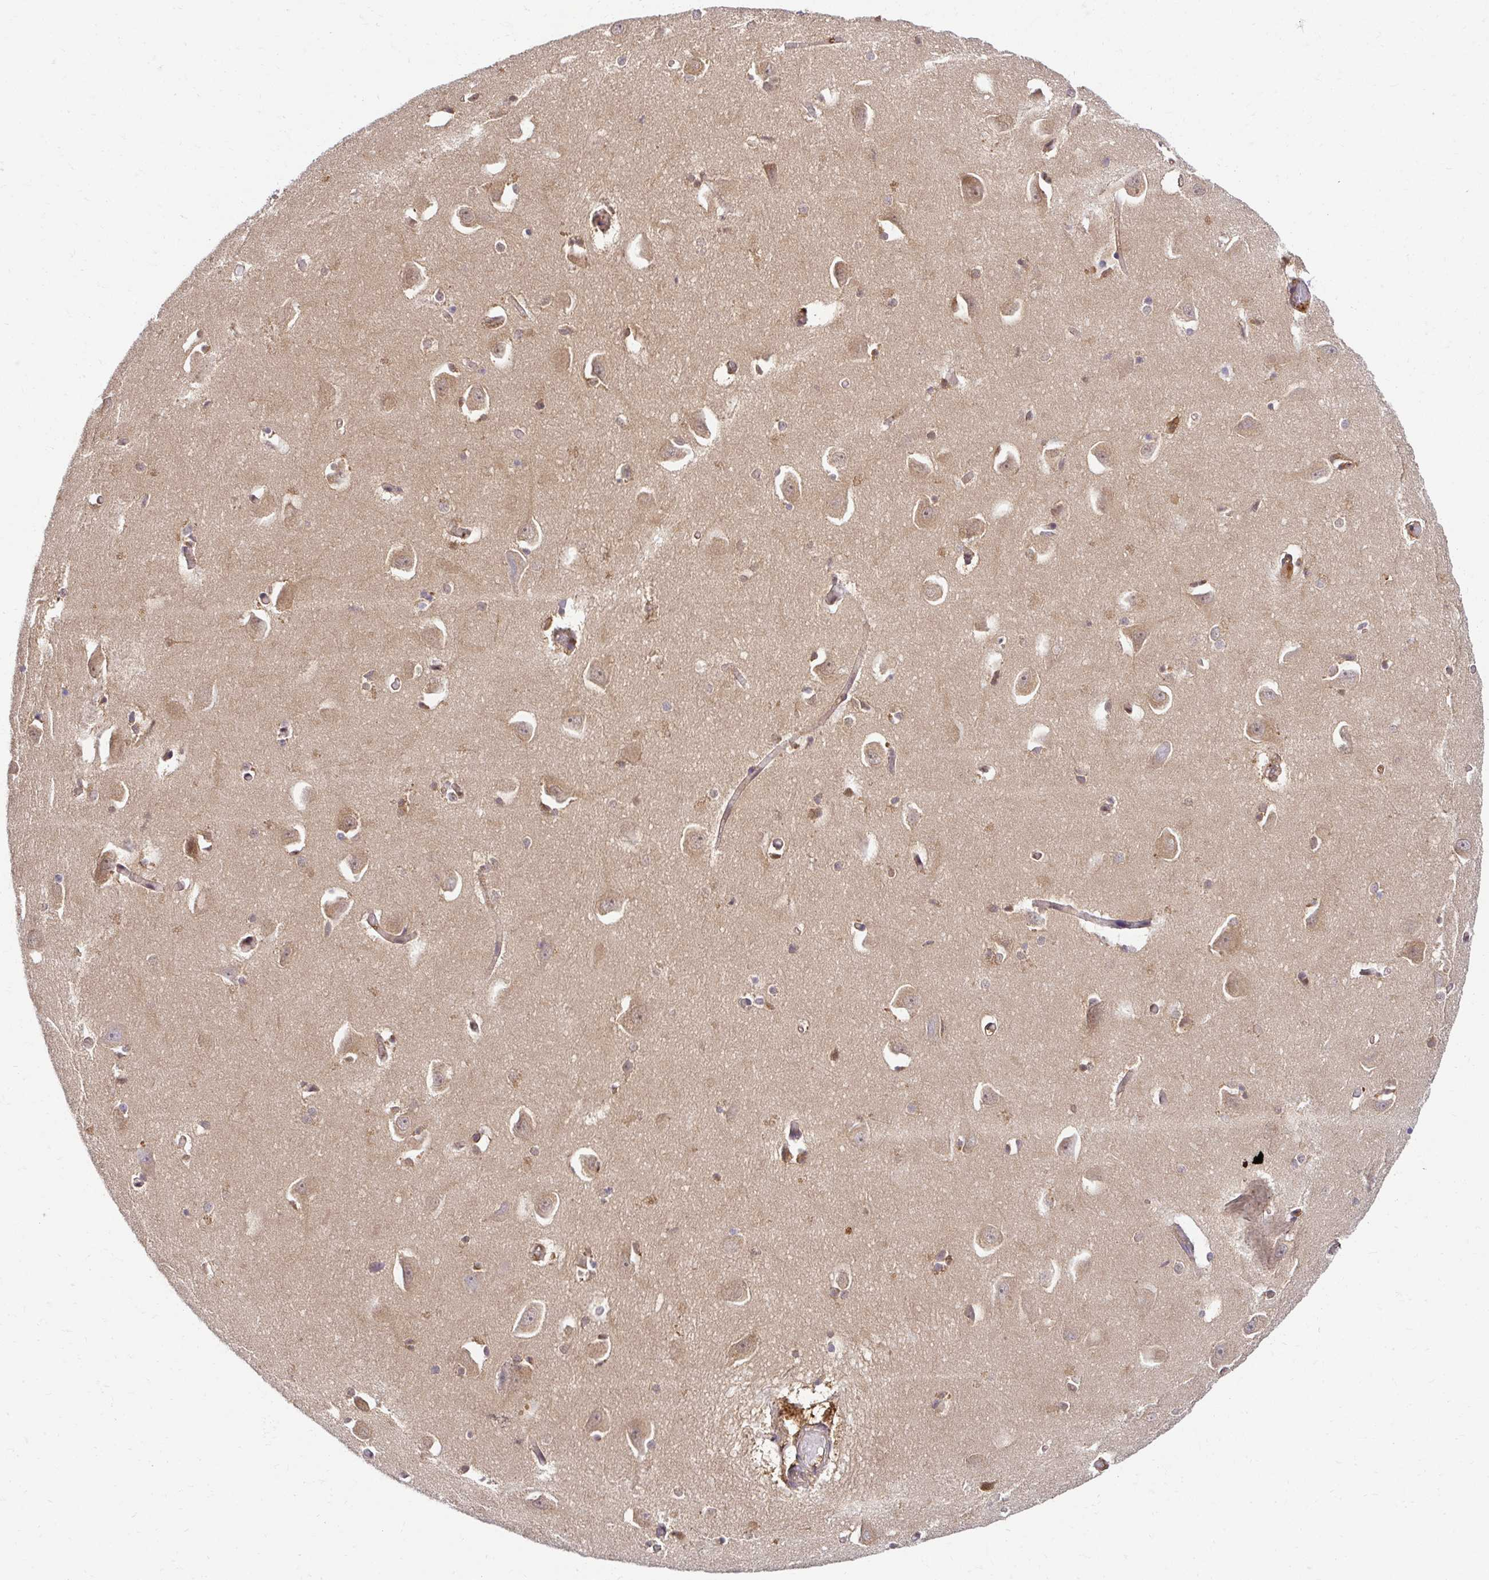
{"staining": {"intensity": "negative", "quantity": "none", "location": "none"}, "tissue": "caudate", "cell_type": "Glial cells", "image_type": "normal", "snomed": [{"axis": "morphology", "description": "Normal tissue, NOS"}, {"axis": "topography", "description": "Lateral ventricle wall"}, {"axis": "topography", "description": "Hippocampus"}], "caption": "IHC of normal human caudate exhibits no positivity in glial cells.", "gene": "PSMA4", "patient": {"sex": "female", "age": 63}}